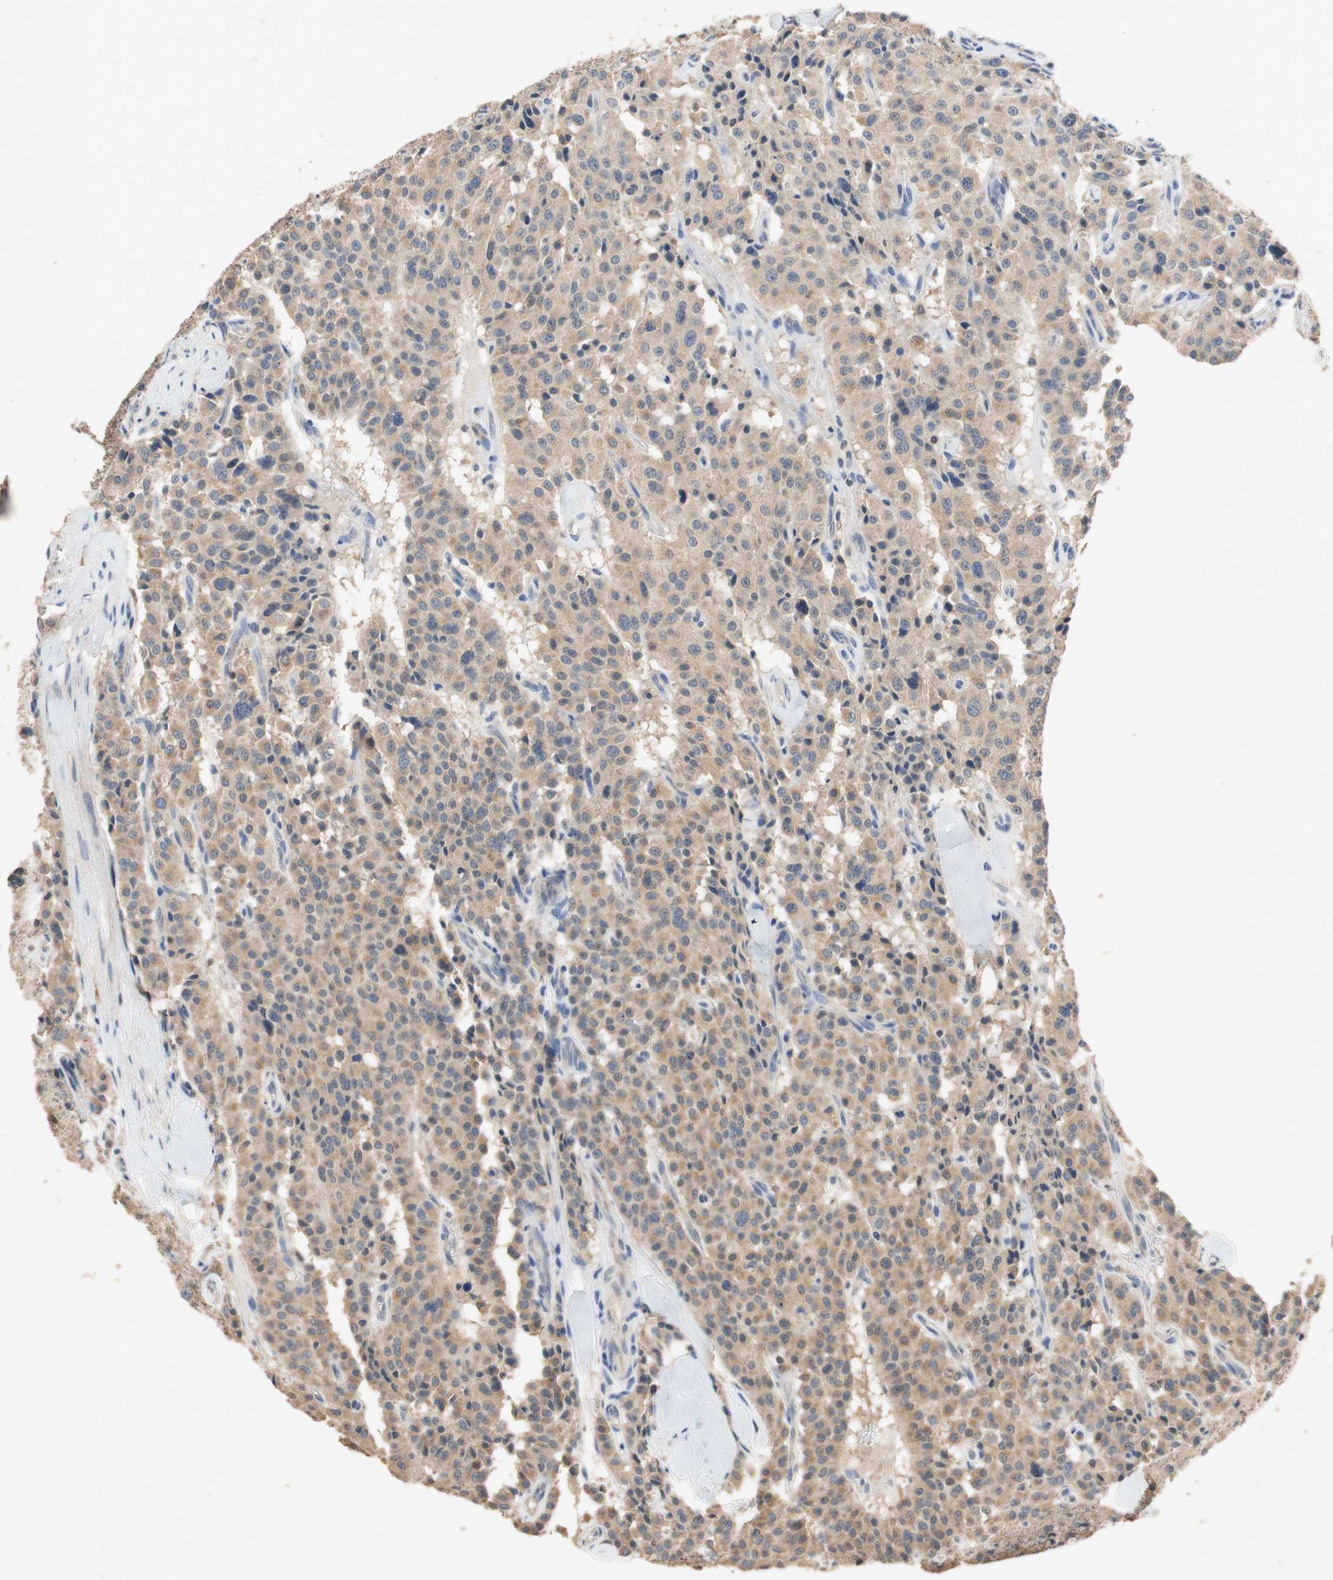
{"staining": {"intensity": "moderate", "quantity": ">75%", "location": "cytoplasmic/membranous"}, "tissue": "carcinoid", "cell_type": "Tumor cells", "image_type": "cancer", "snomed": [{"axis": "morphology", "description": "Carcinoid, malignant, NOS"}, {"axis": "topography", "description": "Lung"}], "caption": "IHC micrograph of neoplastic tissue: human carcinoid (malignant) stained using IHC displays medium levels of moderate protein expression localized specifically in the cytoplasmic/membranous of tumor cells, appearing as a cytoplasmic/membranous brown color.", "gene": "ADAP1", "patient": {"sex": "male", "age": 30}}